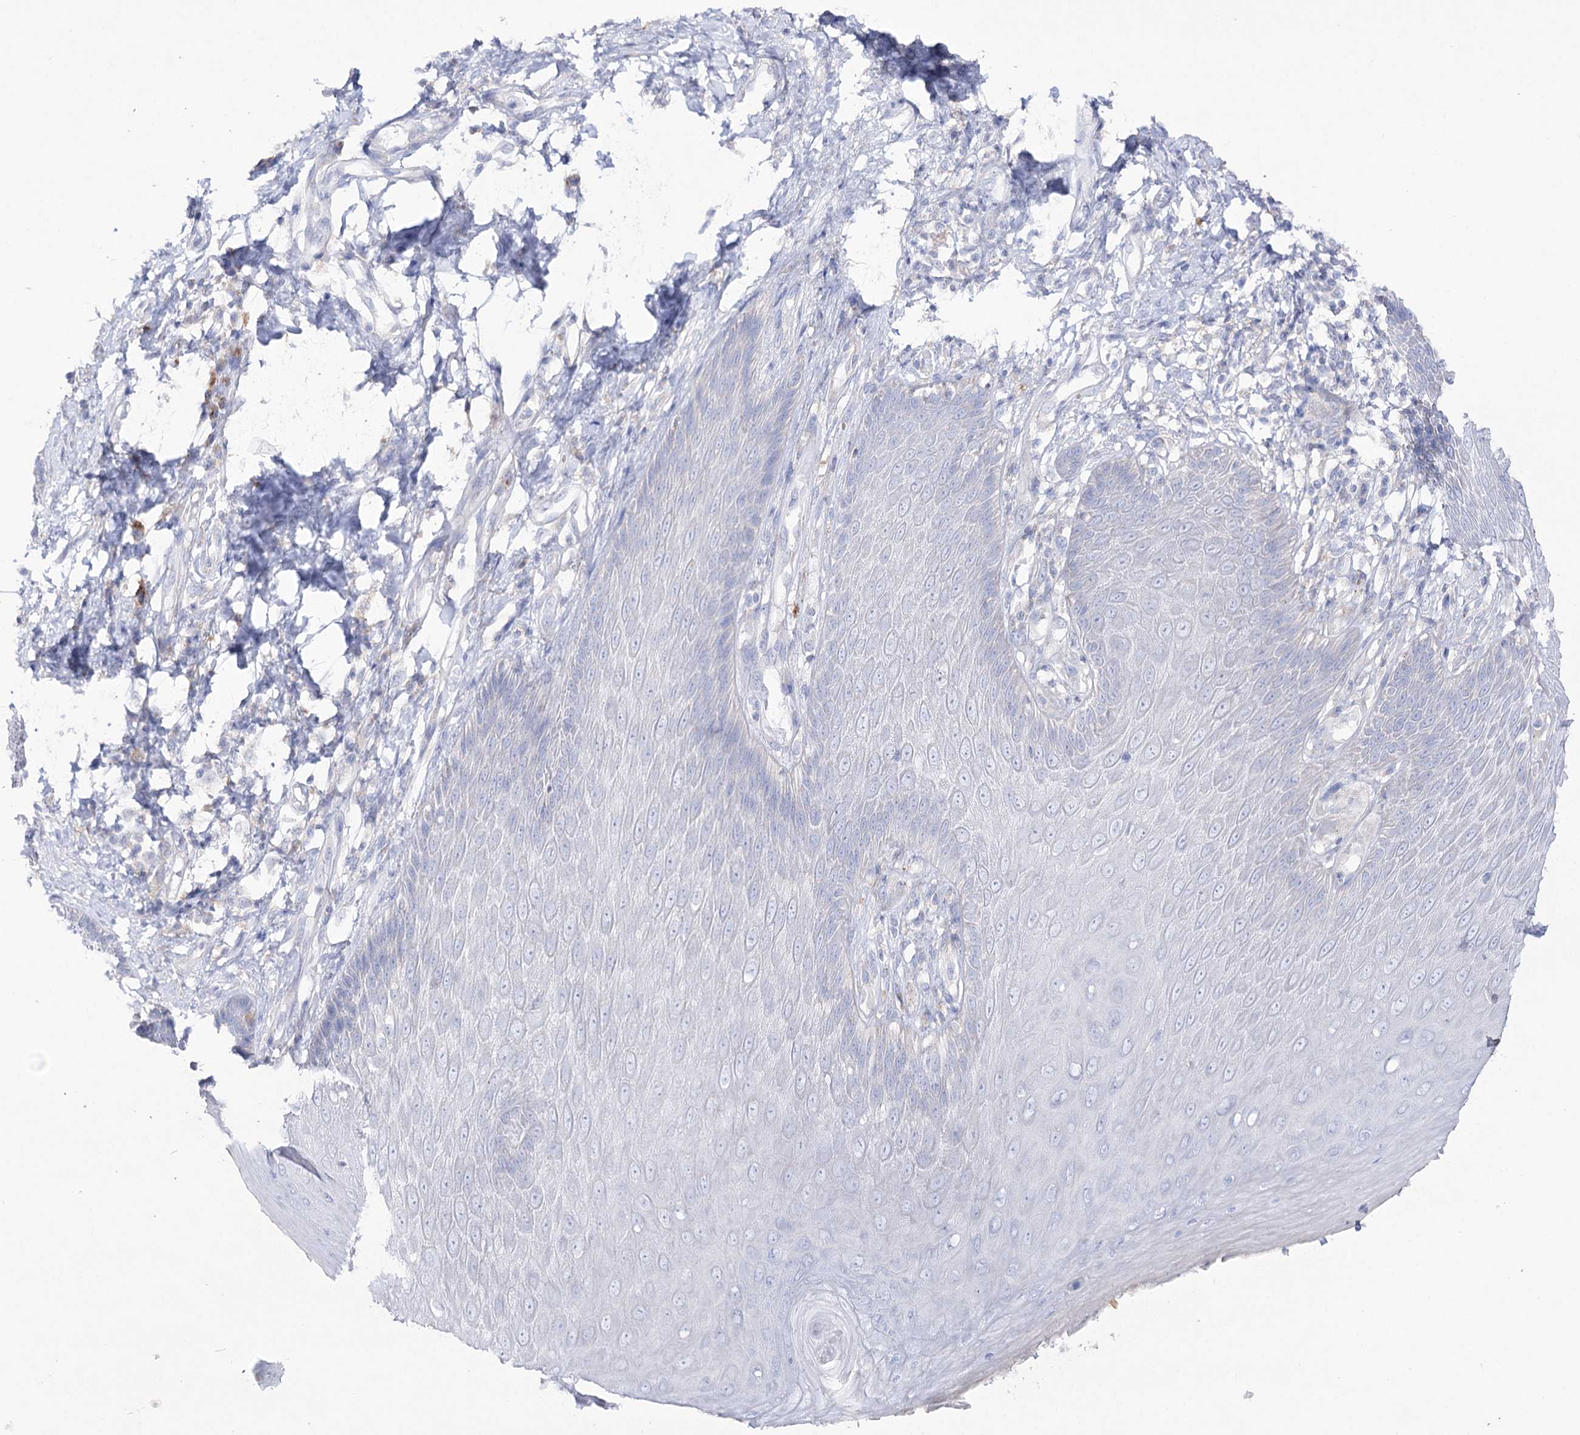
{"staining": {"intensity": "moderate", "quantity": "<25%", "location": "cytoplasmic/membranous"}, "tissue": "skin", "cell_type": "Epidermal cells", "image_type": "normal", "snomed": [{"axis": "morphology", "description": "Normal tissue, NOS"}, {"axis": "topography", "description": "Anal"}], "caption": "Immunohistochemistry (IHC) staining of unremarkable skin, which exhibits low levels of moderate cytoplasmic/membranous staining in about <25% of epidermal cells indicating moderate cytoplasmic/membranous protein staining. The staining was performed using DAB (3,3'-diaminobenzidine) (brown) for protein detection and nuclei were counterstained in hematoxylin (blue).", "gene": "NAGLU", "patient": {"sex": "male", "age": 69}}